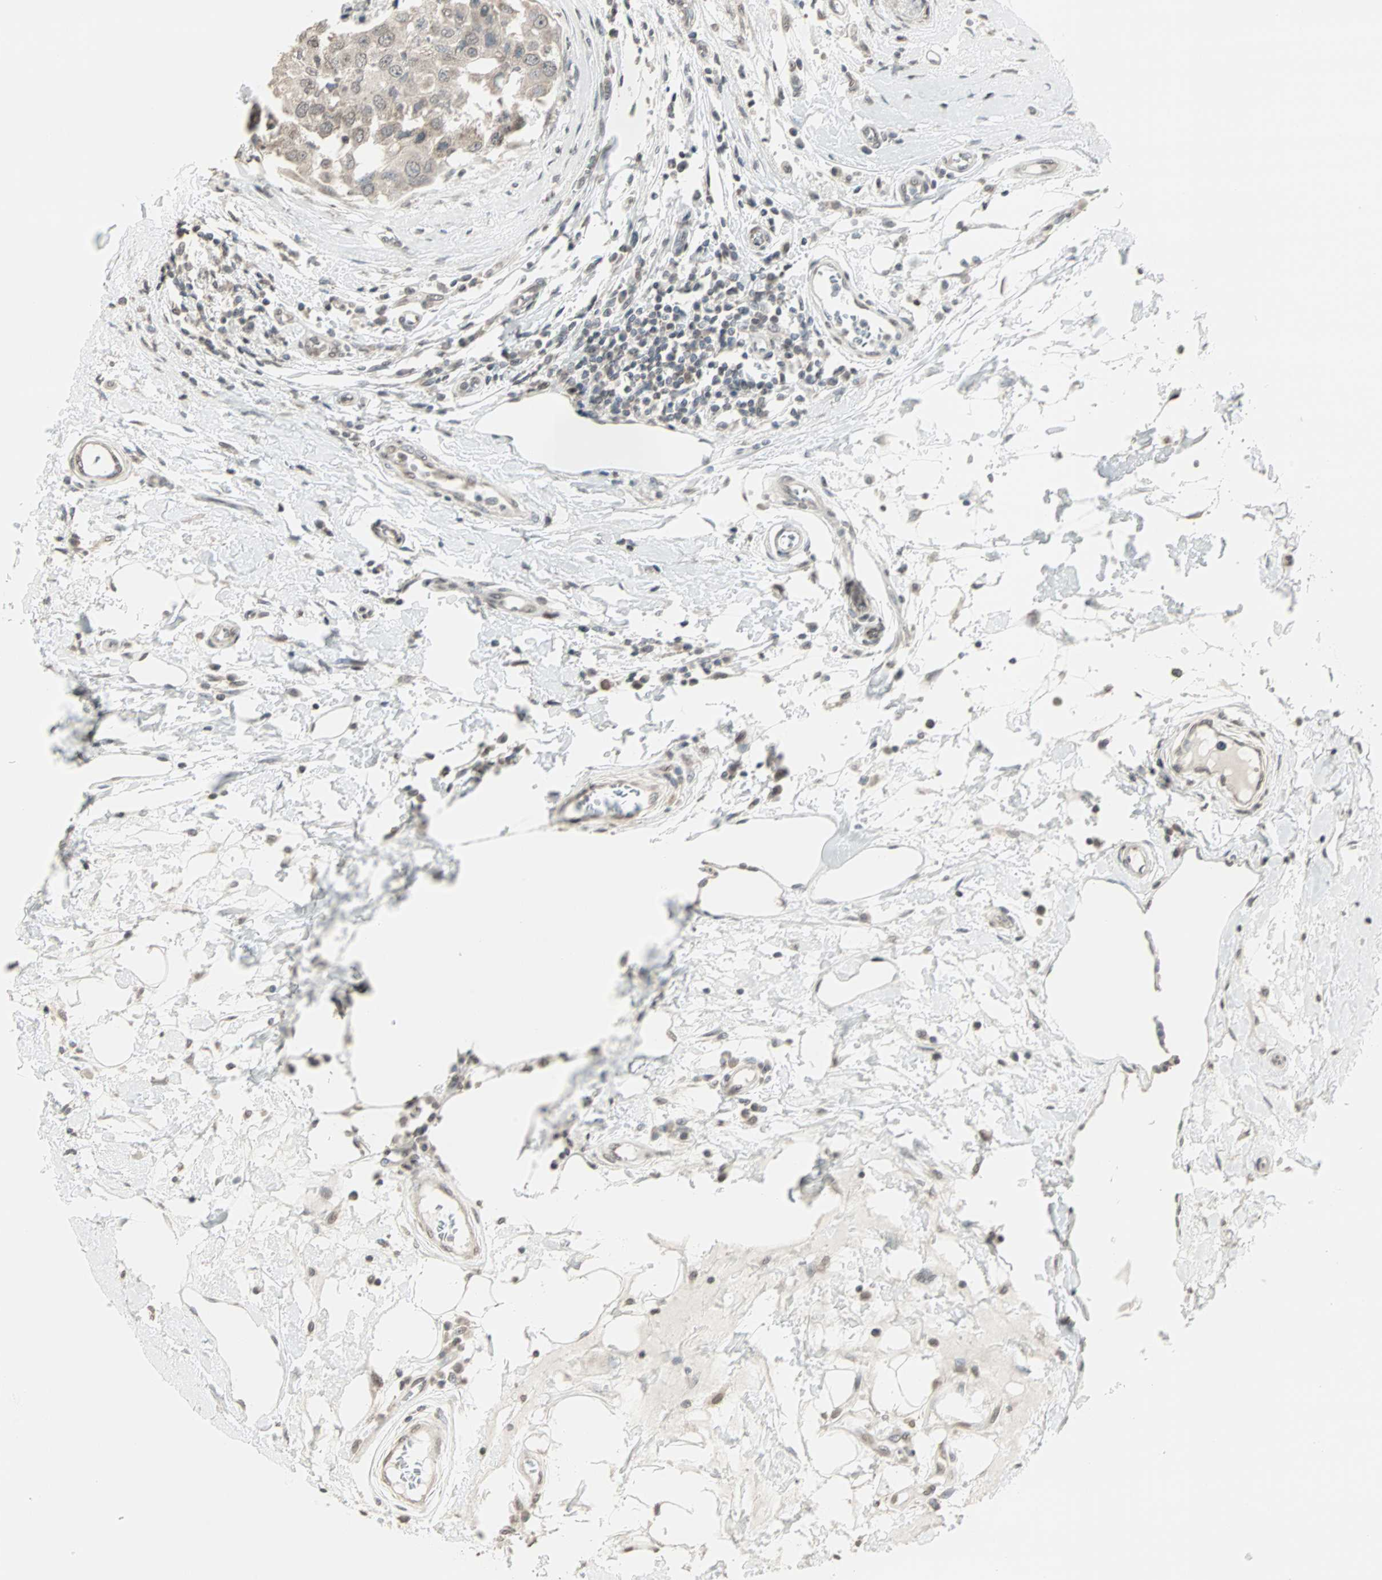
{"staining": {"intensity": "weak", "quantity": ">75%", "location": "cytoplasmic/membranous"}, "tissue": "breast cancer", "cell_type": "Tumor cells", "image_type": "cancer", "snomed": [{"axis": "morphology", "description": "Duct carcinoma"}, {"axis": "topography", "description": "Breast"}], "caption": "An immunohistochemistry image of neoplastic tissue is shown. Protein staining in brown highlights weak cytoplasmic/membranous positivity in breast cancer (infiltrating ductal carcinoma) within tumor cells. Using DAB (3,3'-diaminobenzidine) (brown) and hematoxylin (blue) stains, captured at high magnification using brightfield microscopy.", "gene": "CBLC", "patient": {"sex": "female", "age": 27}}